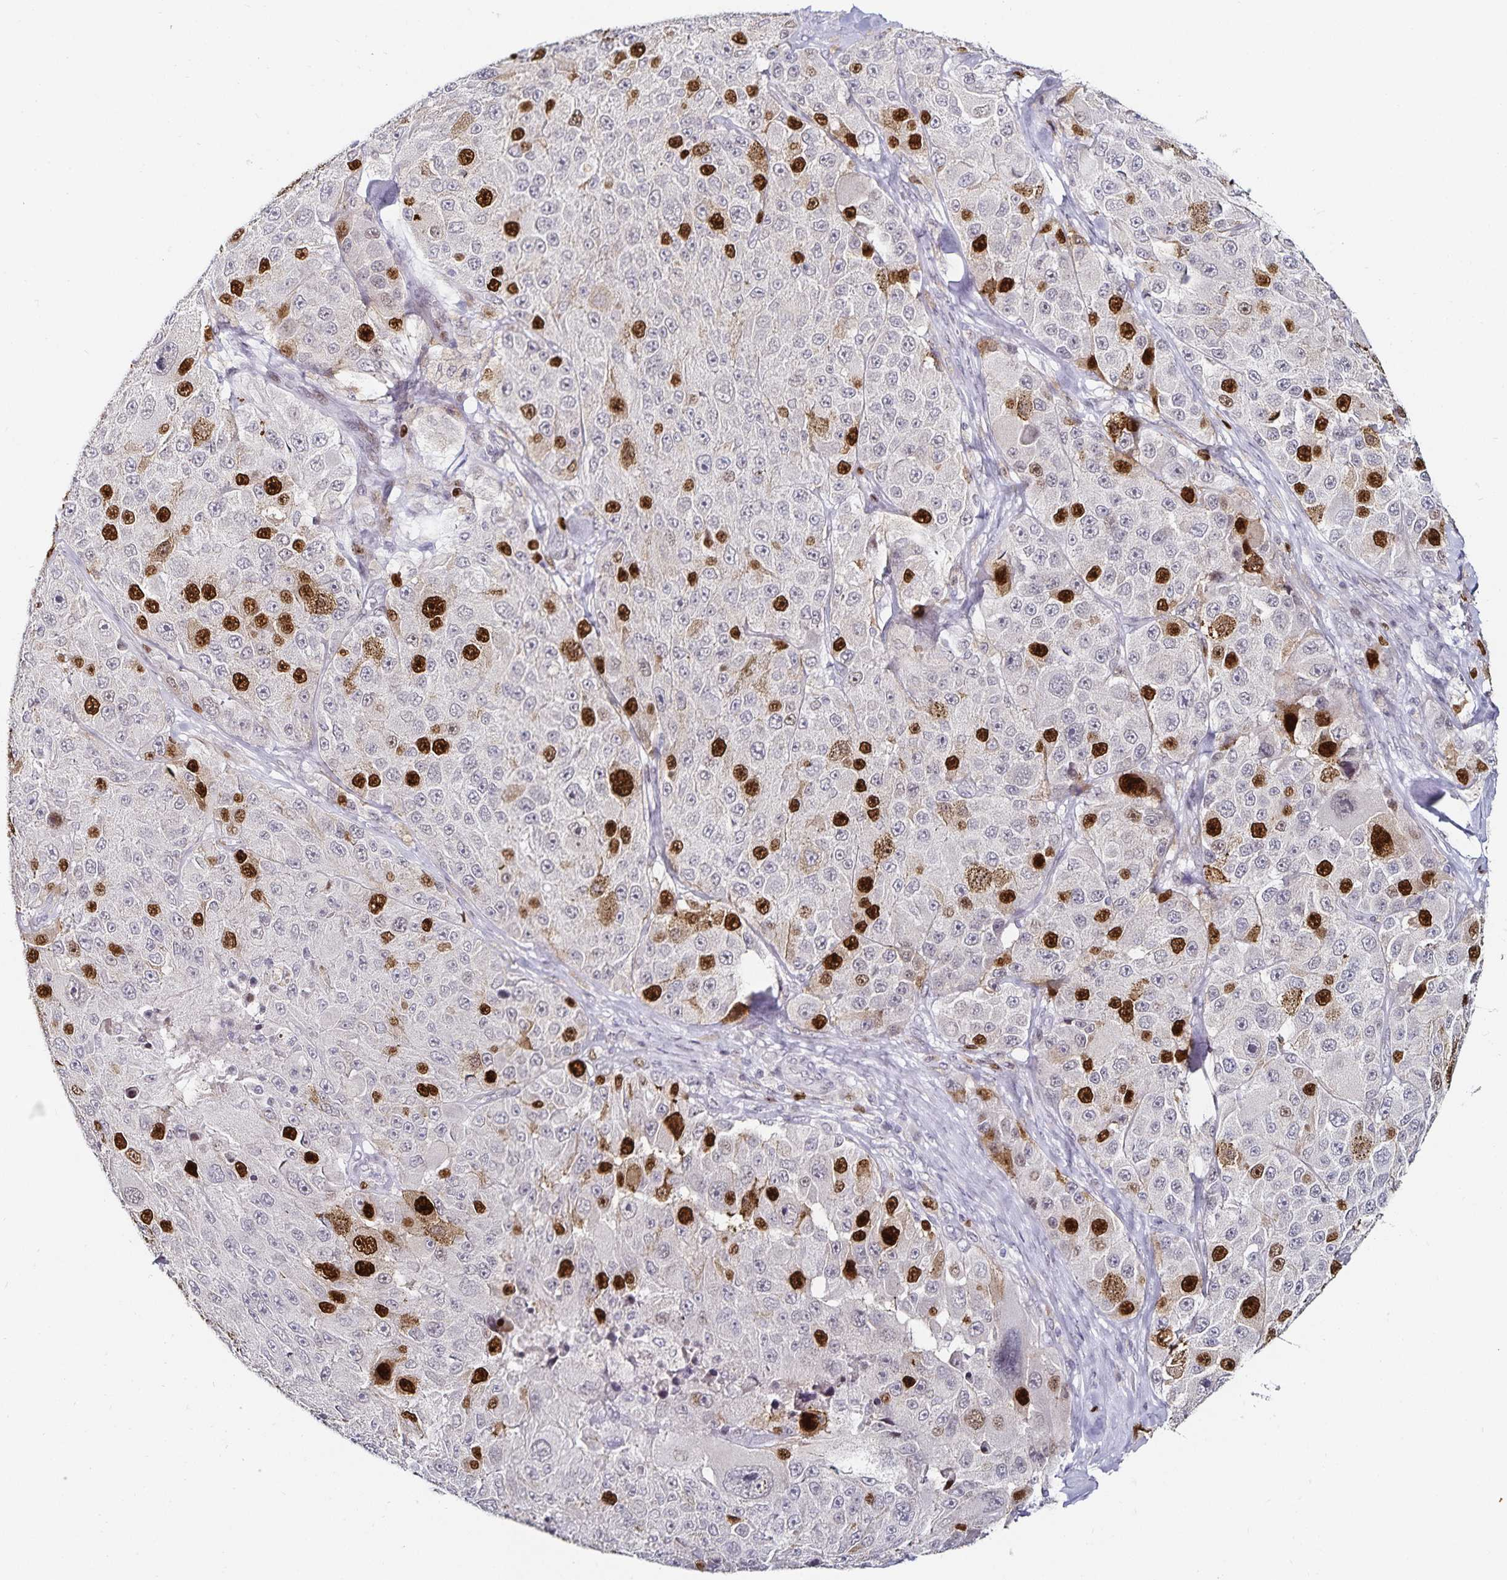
{"staining": {"intensity": "strong", "quantity": "<25%", "location": "nuclear"}, "tissue": "melanoma", "cell_type": "Tumor cells", "image_type": "cancer", "snomed": [{"axis": "morphology", "description": "Malignant melanoma, Metastatic site"}, {"axis": "topography", "description": "Lymph node"}], "caption": "Melanoma tissue exhibits strong nuclear staining in about <25% of tumor cells, visualized by immunohistochemistry.", "gene": "ANLN", "patient": {"sex": "male", "age": 62}}